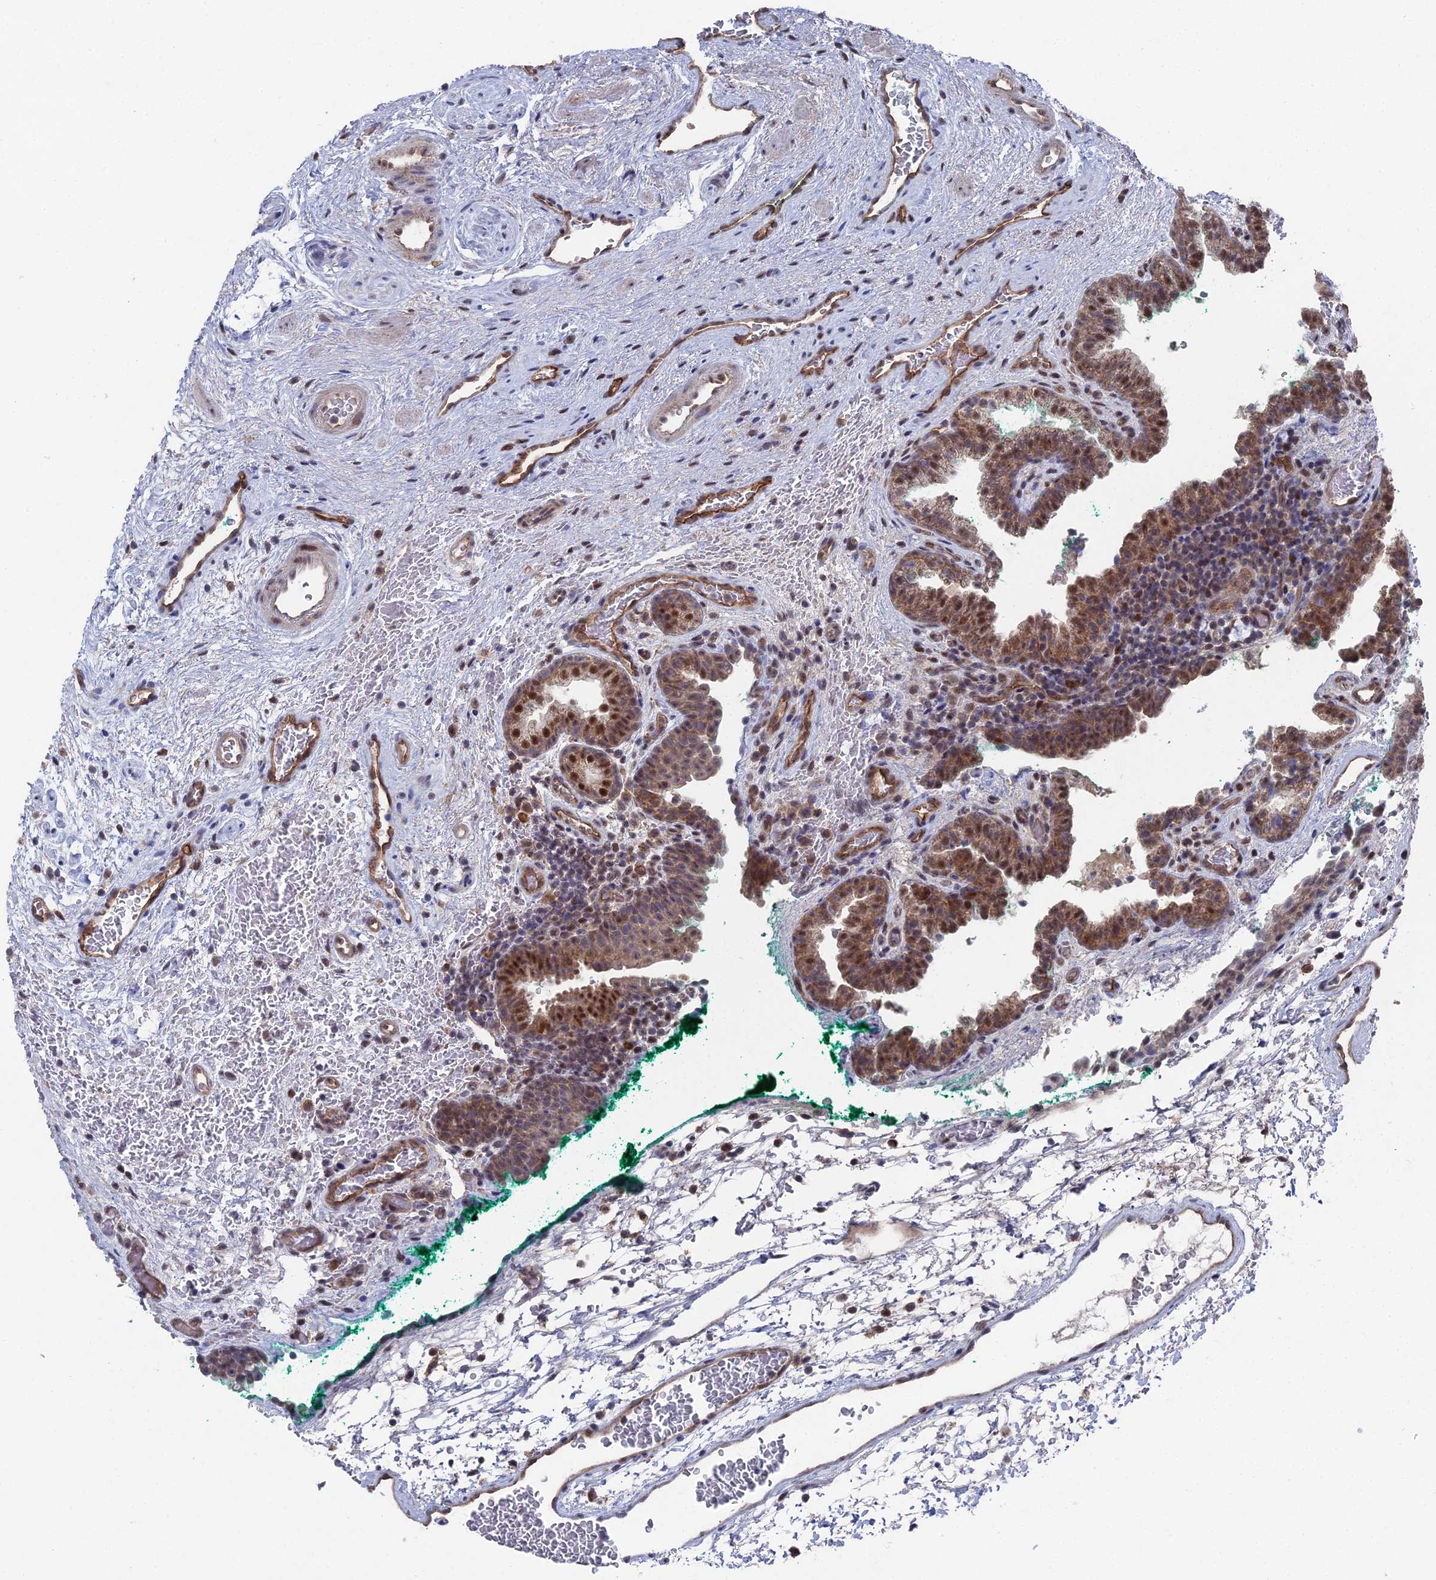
{"staining": {"intensity": "moderate", "quantity": ">75%", "location": "cytoplasmic/membranous,nuclear"}, "tissue": "prostate cancer", "cell_type": "Tumor cells", "image_type": "cancer", "snomed": [{"axis": "morphology", "description": "Adenocarcinoma, High grade"}, {"axis": "topography", "description": "Prostate"}], "caption": "This photomicrograph shows IHC staining of adenocarcinoma (high-grade) (prostate), with medium moderate cytoplasmic/membranous and nuclear positivity in approximately >75% of tumor cells.", "gene": "UNC5D", "patient": {"sex": "male", "age": 56}}